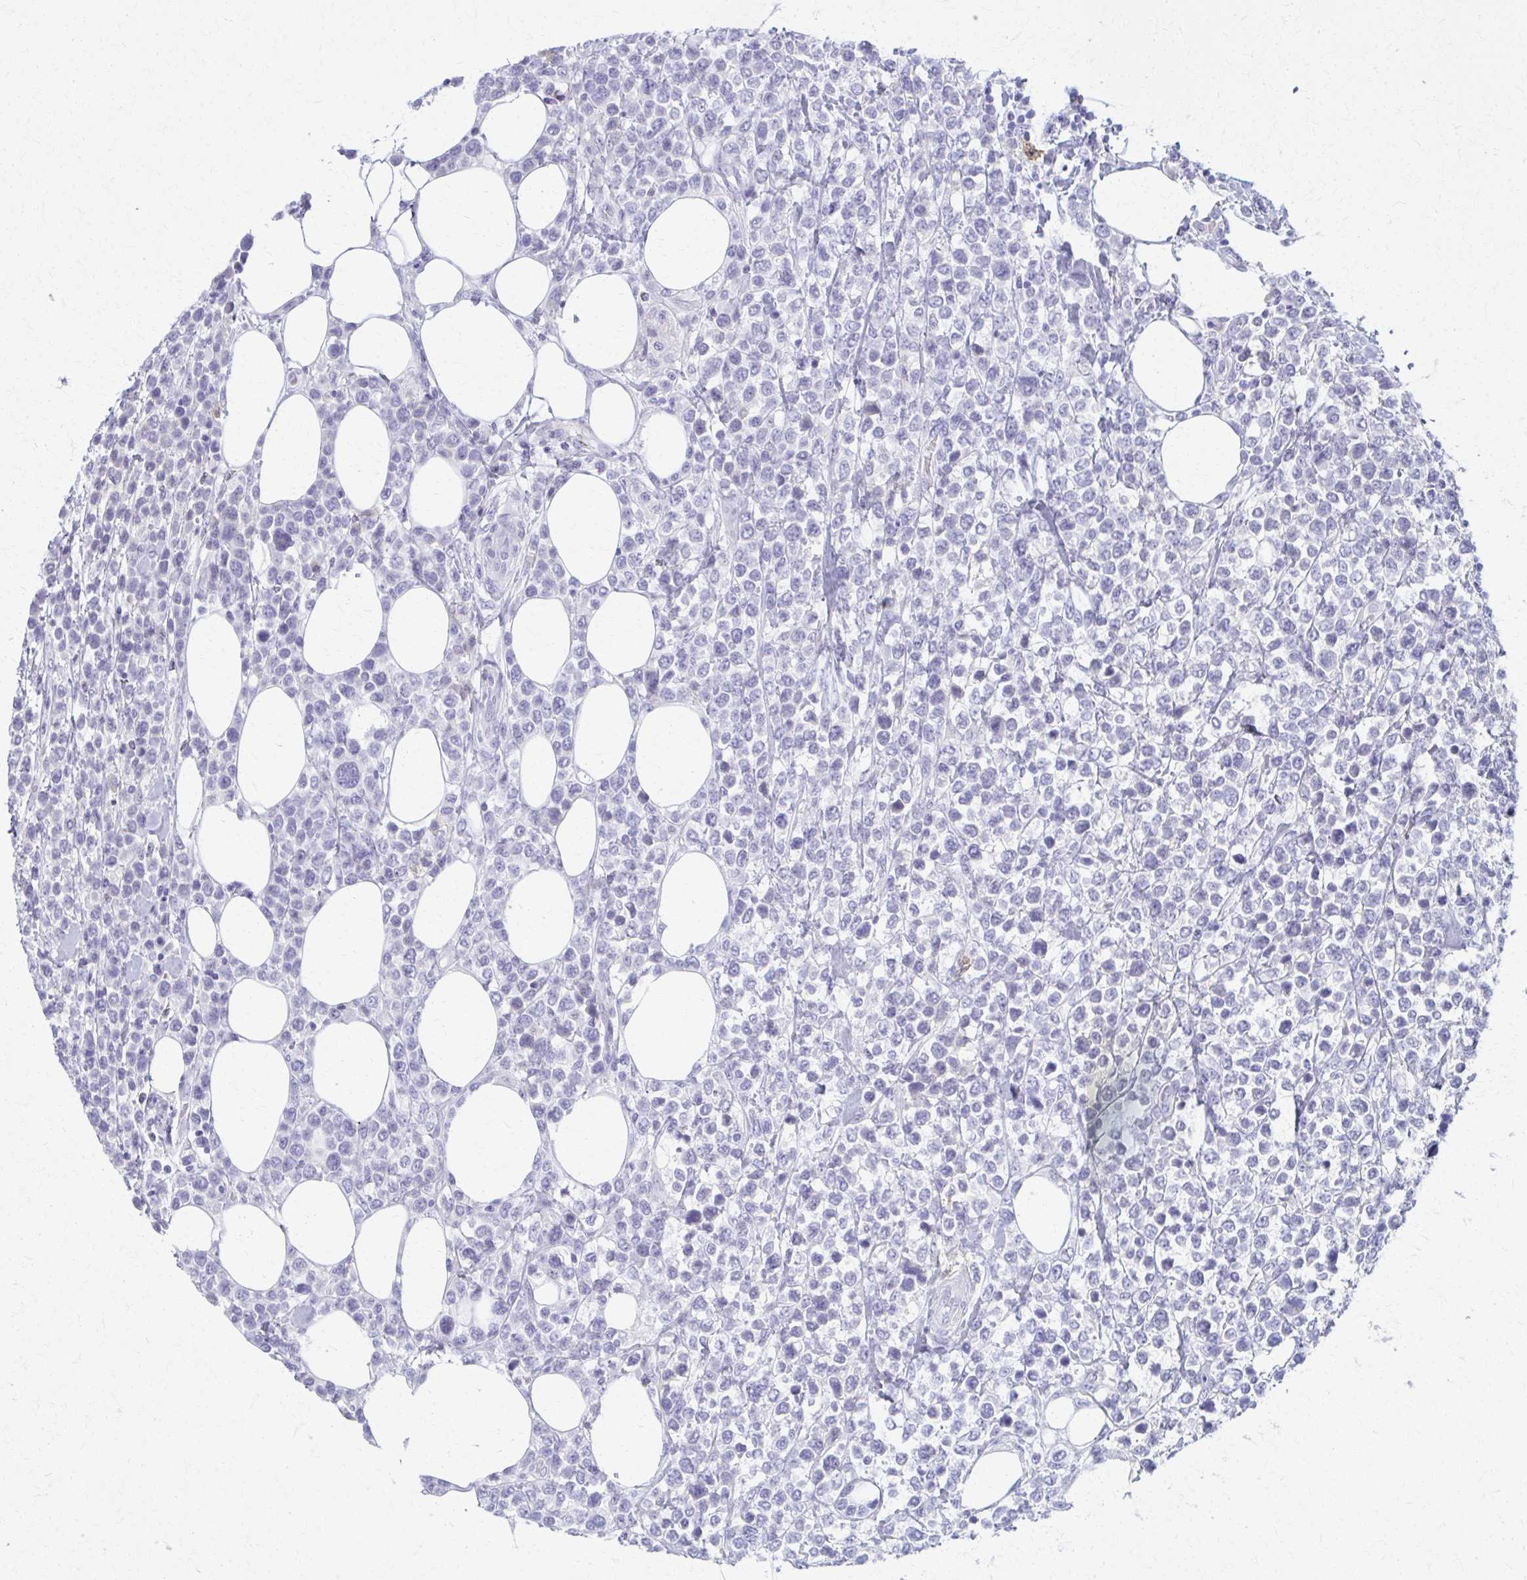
{"staining": {"intensity": "negative", "quantity": "none", "location": "none"}, "tissue": "lymphoma", "cell_type": "Tumor cells", "image_type": "cancer", "snomed": [{"axis": "morphology", "description": "Malignant lymphoma, non-Hodgkin's type, High grade"}, {"axis": "topography", "description": "Soft tissue"}], "caption": "Immunohistochemistry (IHC) histopathology image of lymphoma stained for a protein (brown), which shows no positivity in tumor cells.", "gene": "OR4M1", "patient": {"sex": "female", "age": 56}}